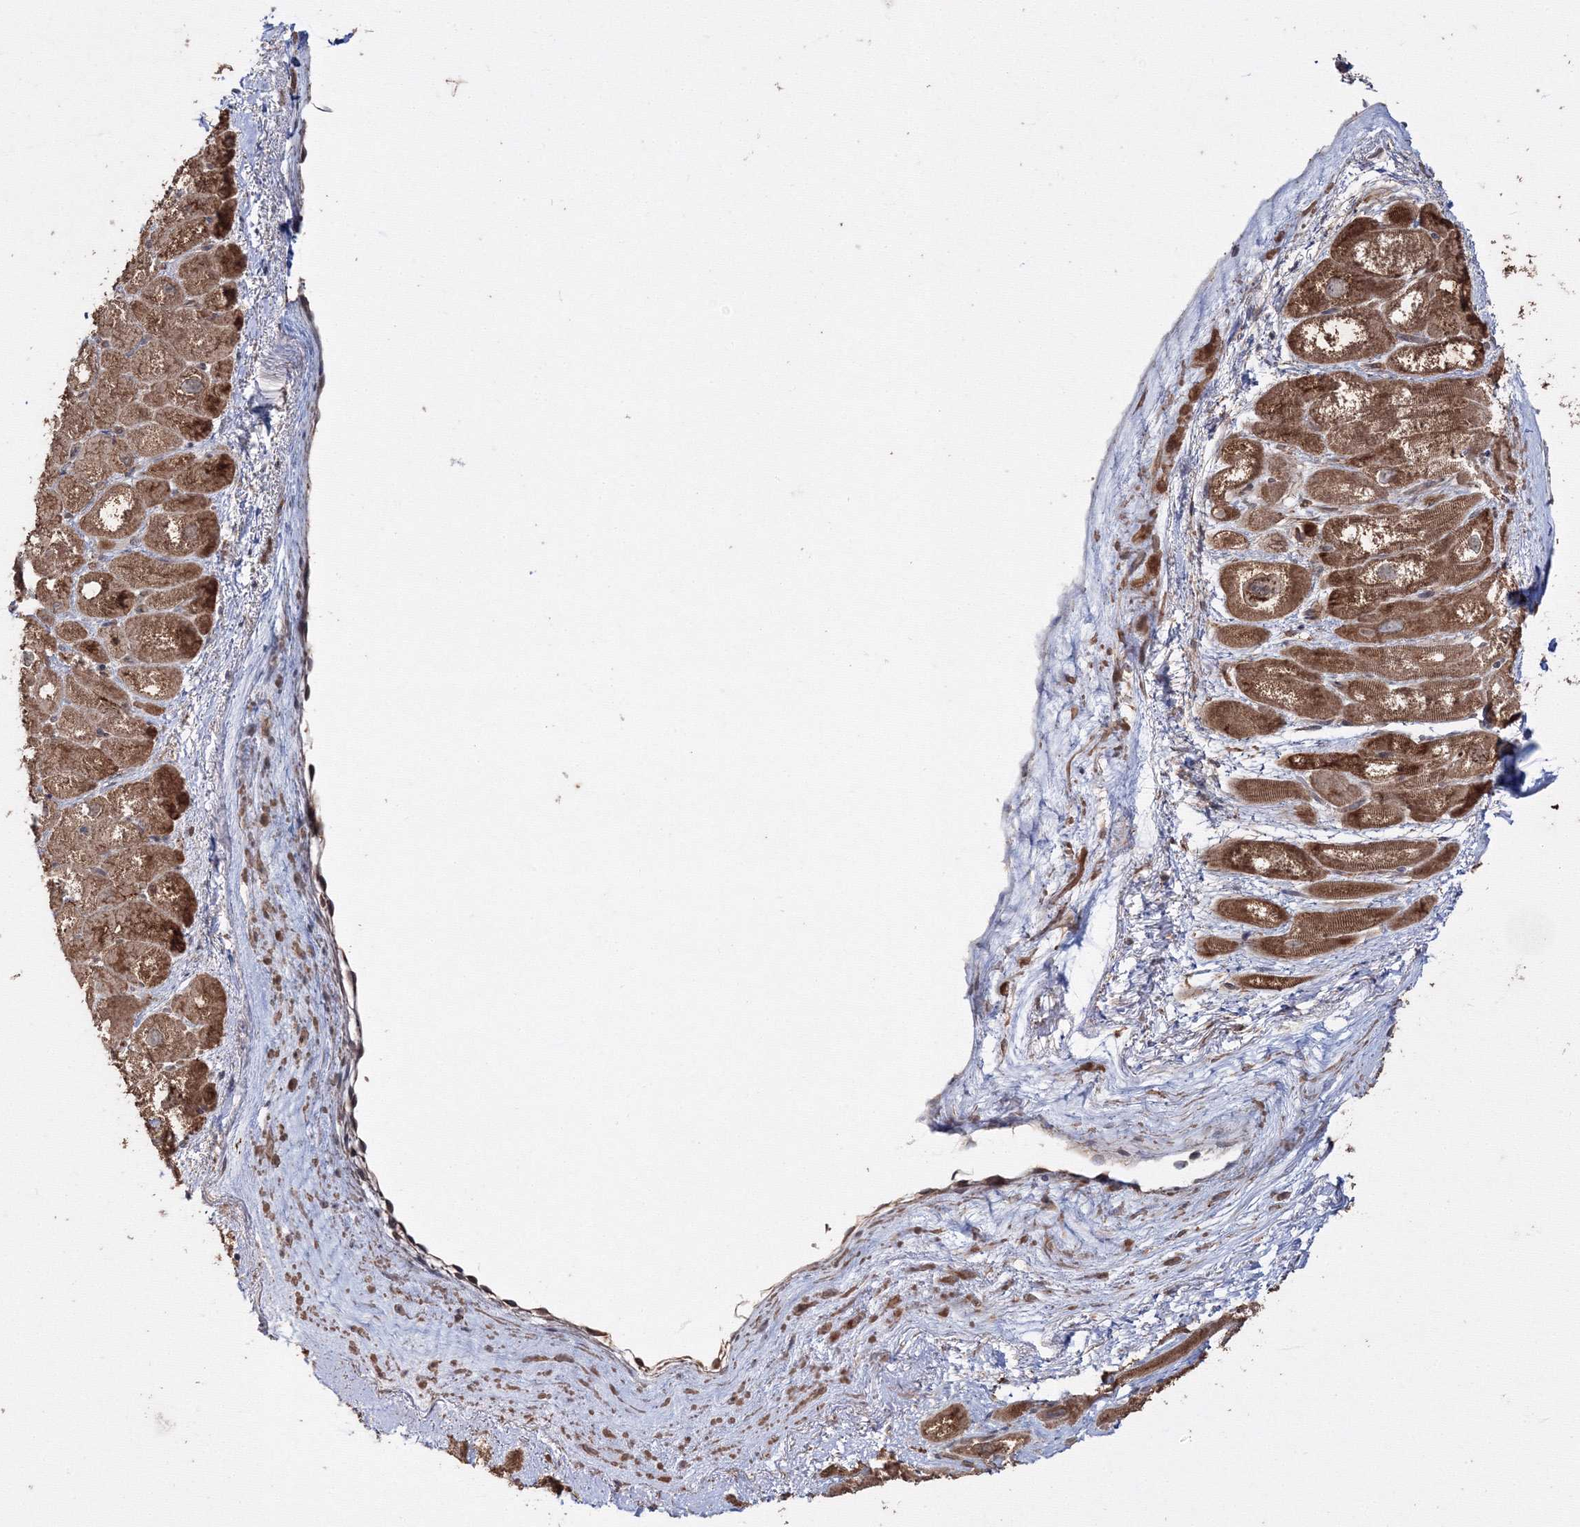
{"staining": {"intensity": "moderate", "quantity": "25%-75%", "location": "cytoplasmic/membranous"}, "tissue": "heart muscle", "cell_type": "Cardiomyocytes", "image_type": "normal", "snomed": [{"axis": "morphology", "description": "Normal tissue, NOS"}, {"axis": "topography", "description": "Heart"}], "caption": "Unremarkable heart muscle shows moderate cytoplasmic/membranous positivity in about 25%-75% of cardiomyocytes.", "gene": "DDO", "patient": {"sex": "male", "age": 50}}